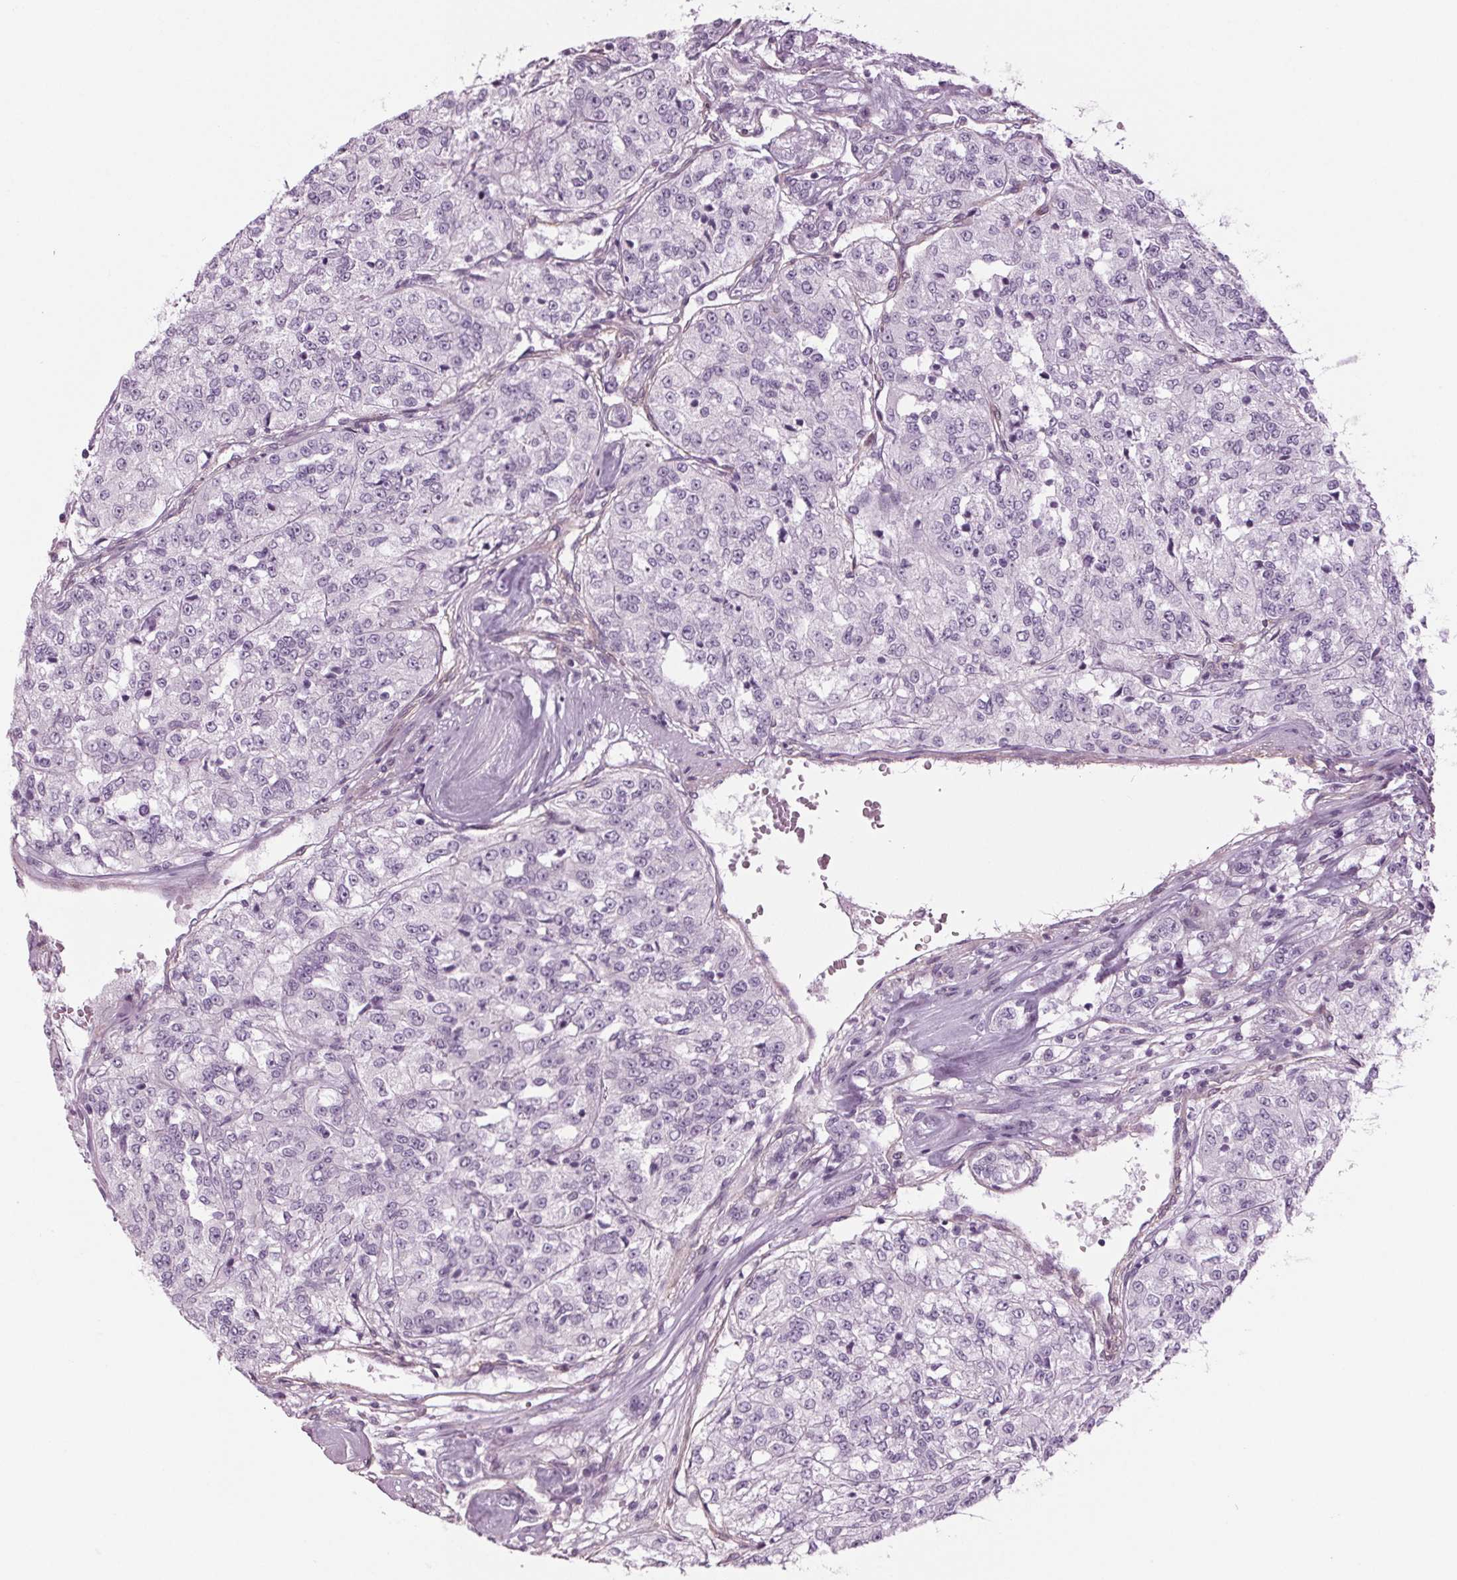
{"staining": {"intensity": "negative", "quantity": "none", "location": "none"}, "tissue": "renal cancer", "cell_type": "Tumor cells", "image_type": "cancer", "snomed": [{"axis": "morphology", "description": "Adenocarcinoma, NOS"}, {"axis": "topography", "description": "Kidney"}], "caption": "DAB immunohistochemical staining of renal cancer shows no significant staining in tumor cells.", "gene": "BHLHE22", "patient": {"sex": "female", "age": 63}}